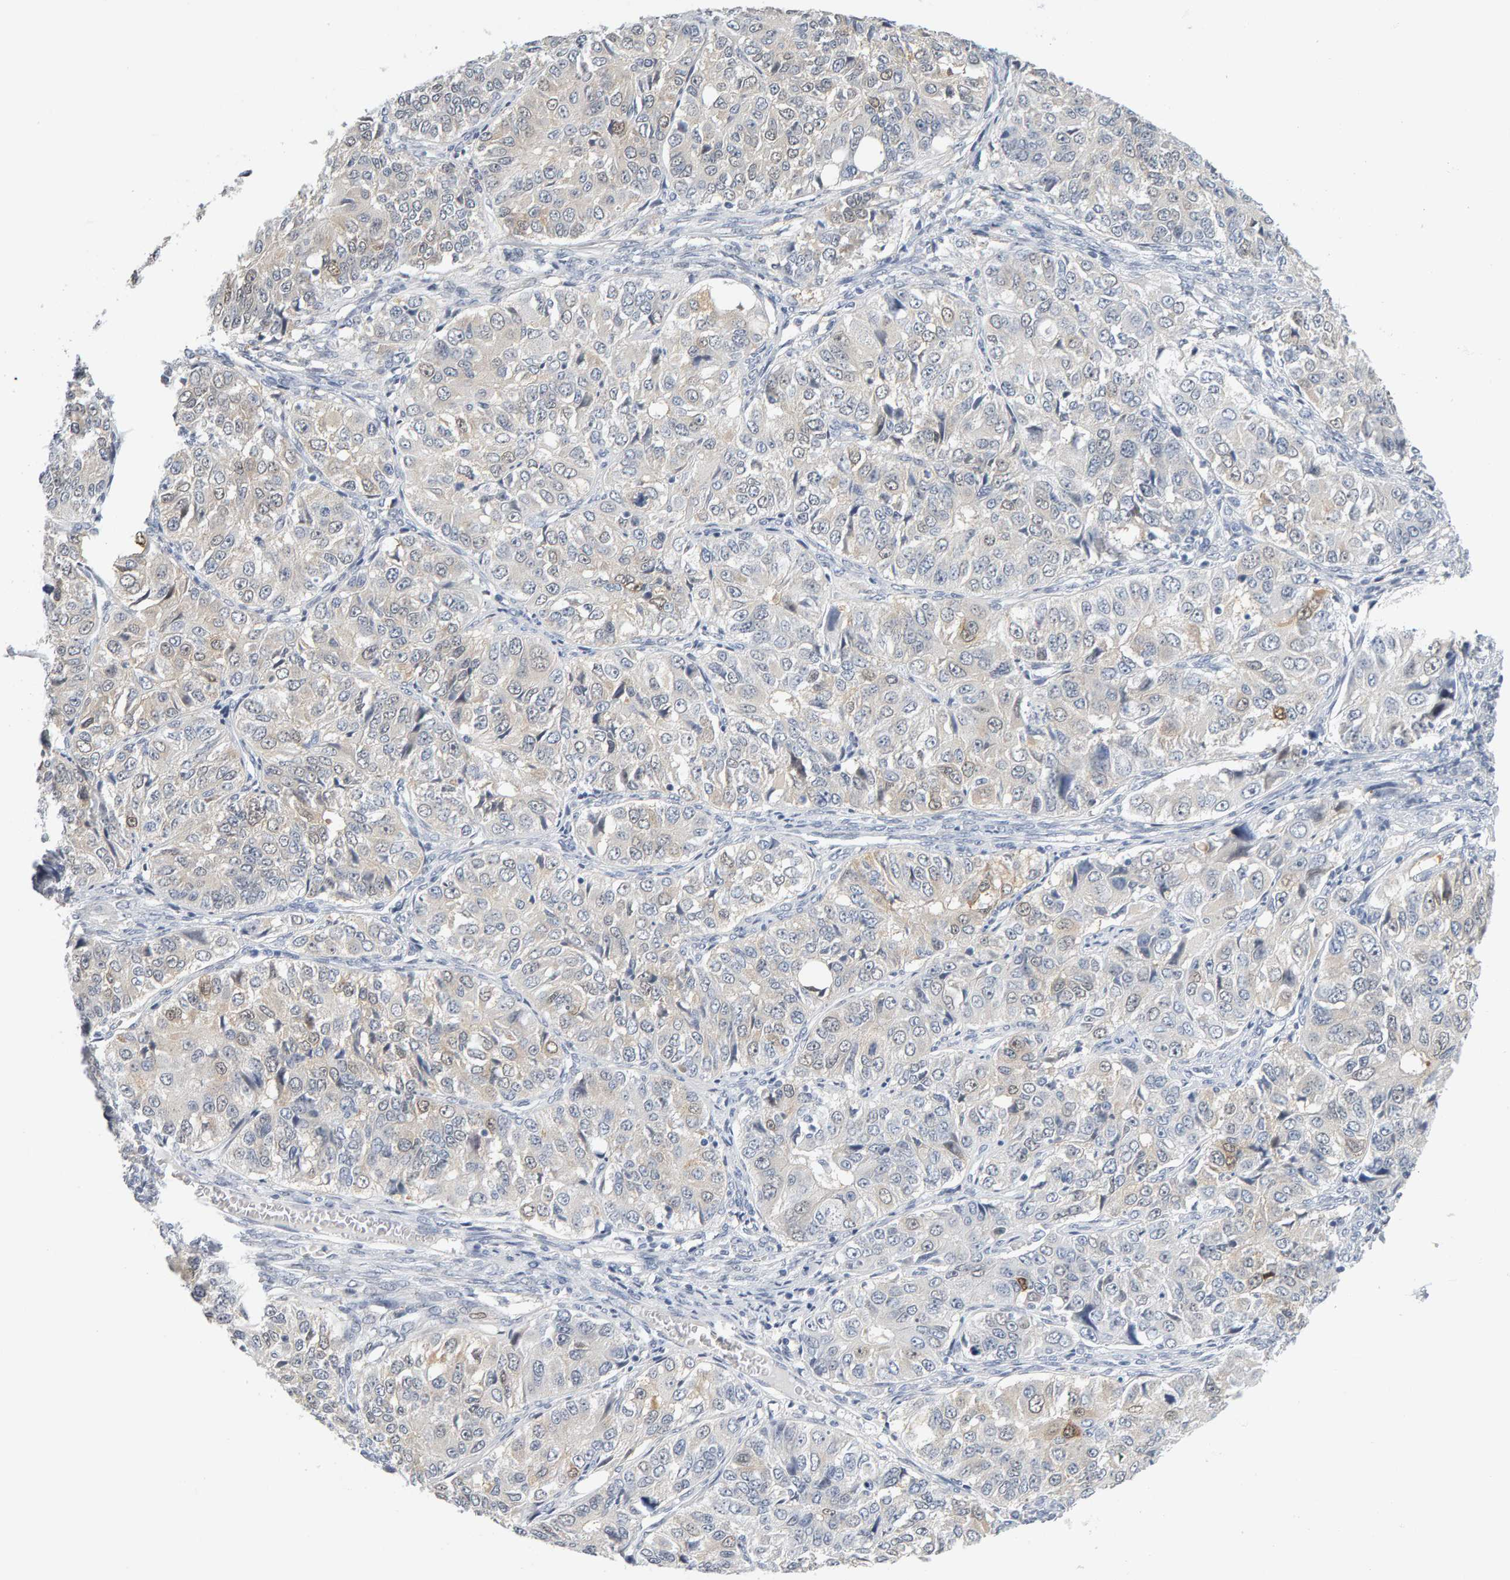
{"staining": {"intensity": "weak", "quantity": "<25%", "location": "cytoplasmic/membranous"}, "tissue": "ovarian cancer", "cell_type": "Tumor cells", "image_type": "cancer", "snomed": [{"axis": "morphology", "description": "Carcinoma, endometroid"}, {"axis": "topography", "description": "Ovary"}], "caption": "IHC of human endometroid carcinoma (ovarian) exhibits no positivity in tumor cells.", "gene": "CTH", "patient": {"sex": "female", "age": 51}}